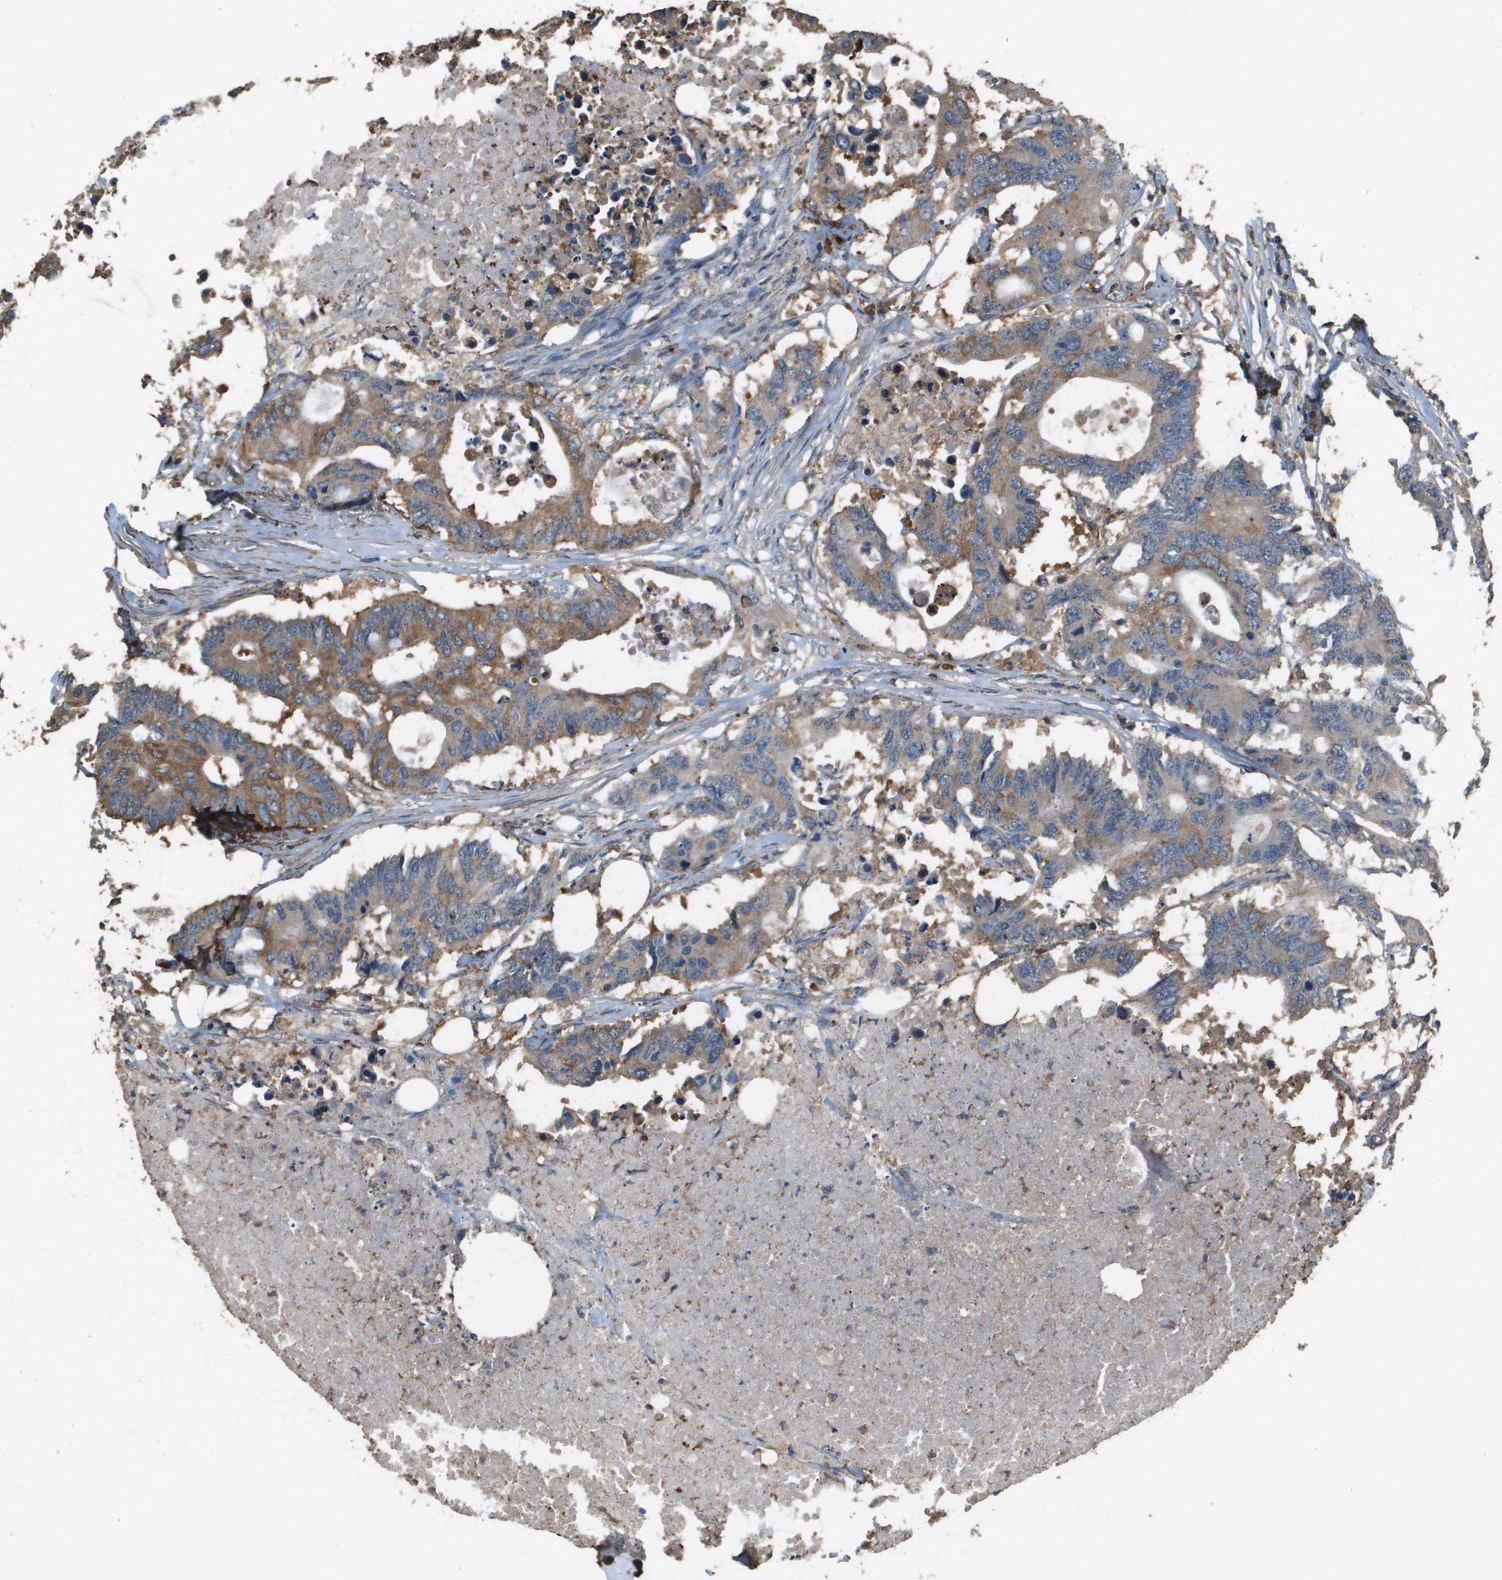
{"staining": {"intensity": "moderate", "quantity": ">75%", "location": "cytoplasmic/membranous"}, "tissue": "colorectal cancer", "cell_type": "Tumor cells", "image_type": "cancer", "snomed": [{"axis": "morphology", "description": "Adenocarcinoma, NOS"}, {"axis": "topography", "description": "Colon"}], "caption": "The micrograph reveals immunohistochemical staining of colorectal cancer. There is moderate cytoplasmic/membranous expression is seen in approximately >75% of tumor cells.", "gene": "MS4A7", "patient": {"sex": "male", "age": 71}}